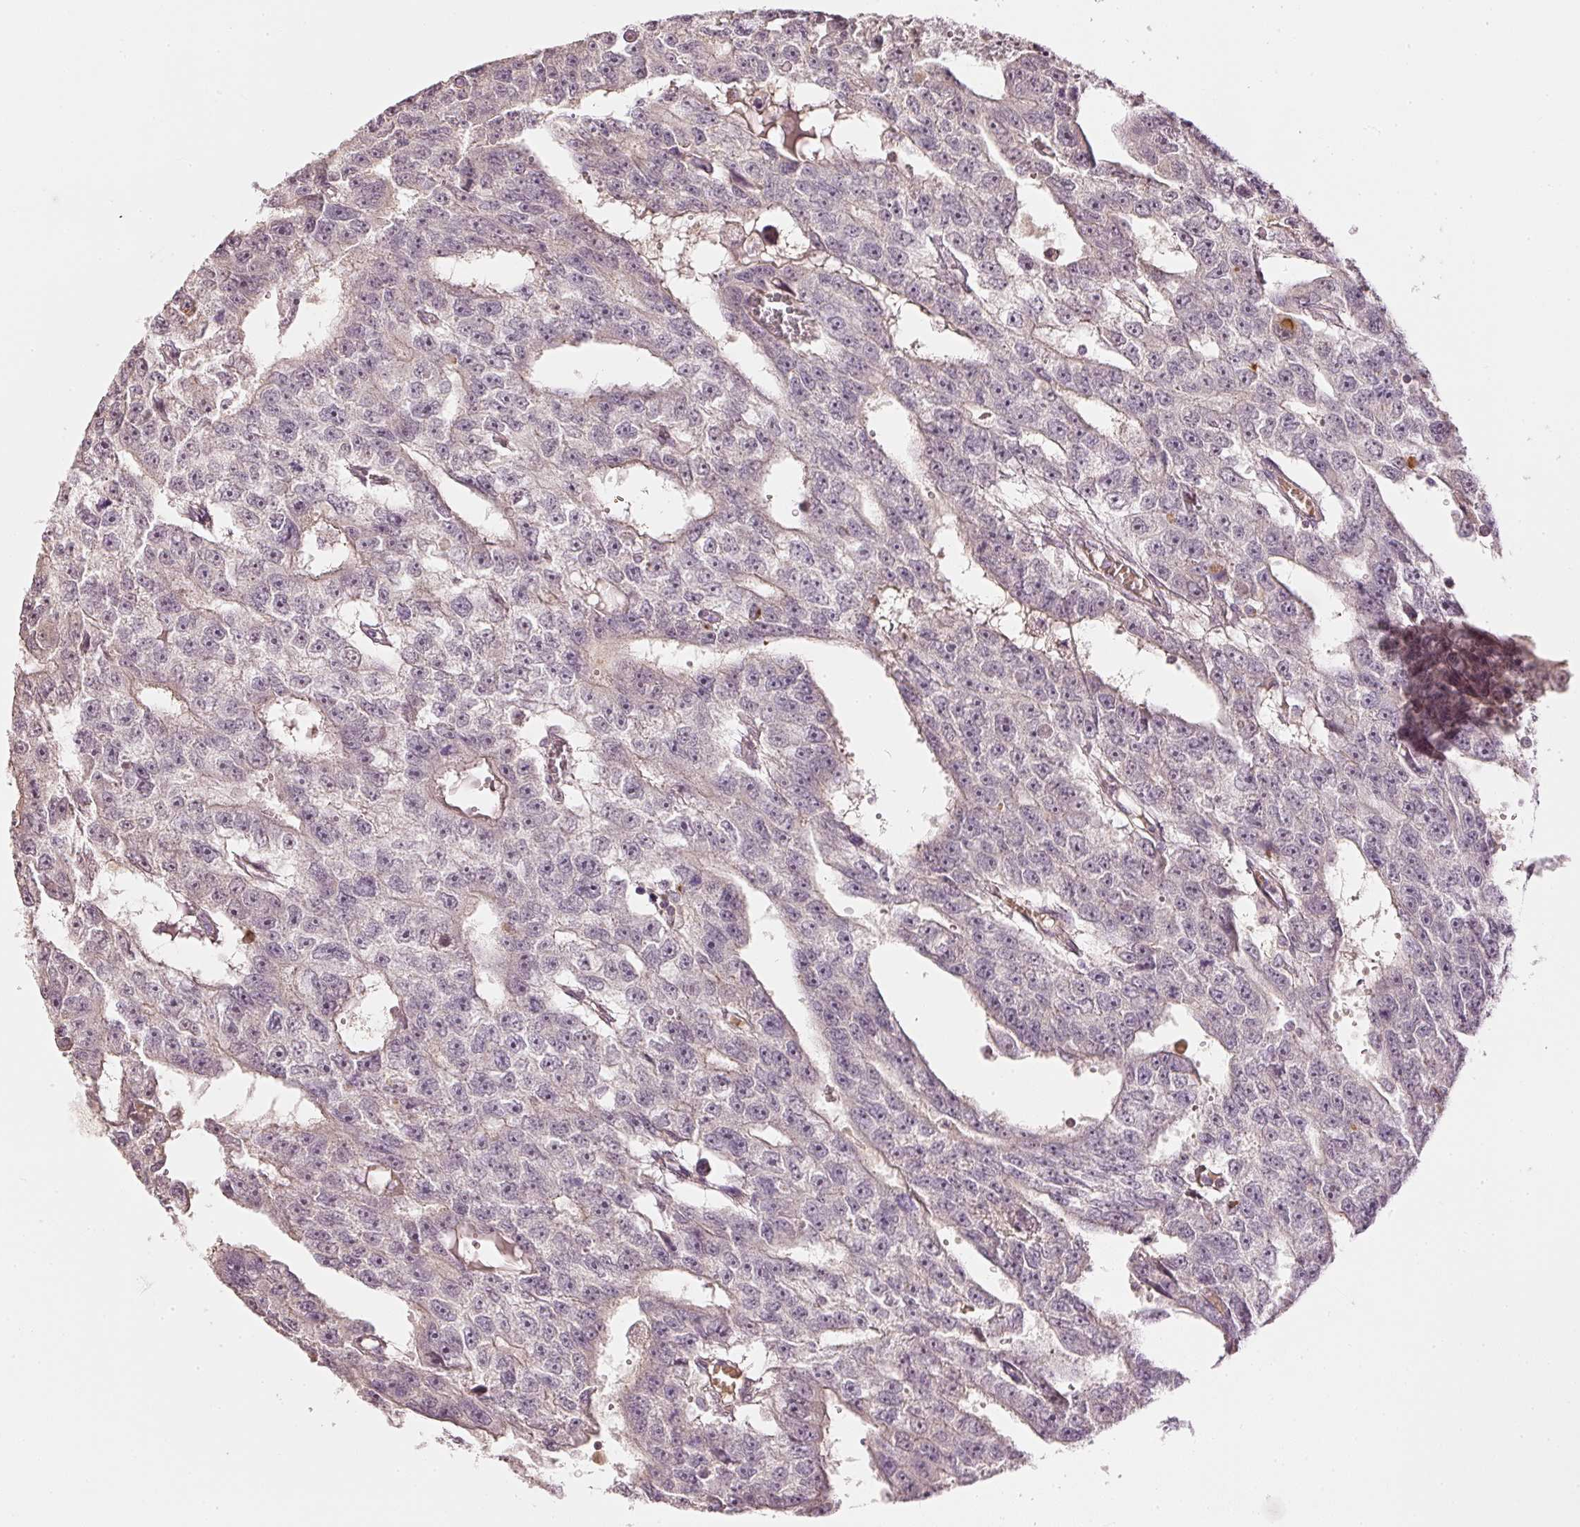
{"staining": {"intensity": "weak", "quantity": "<25%", "location": "cytoplasmic/membranous"}, "tissue": "testis cancer", "cell_type": "Tumor cells", "image_type": "cancer", "snomed": [{"axis": "morphology", "description": "Carcinoma, Embryonal, NOS"}, {"axis": "topography", "description": "Testis"}], "caption": "The IHC photomicrograph has no significant expression in tumor cells of testis embryonal carcinoma tissue.", "gene": "GZMA", "patient": {"sex": "male", "age": 20}}